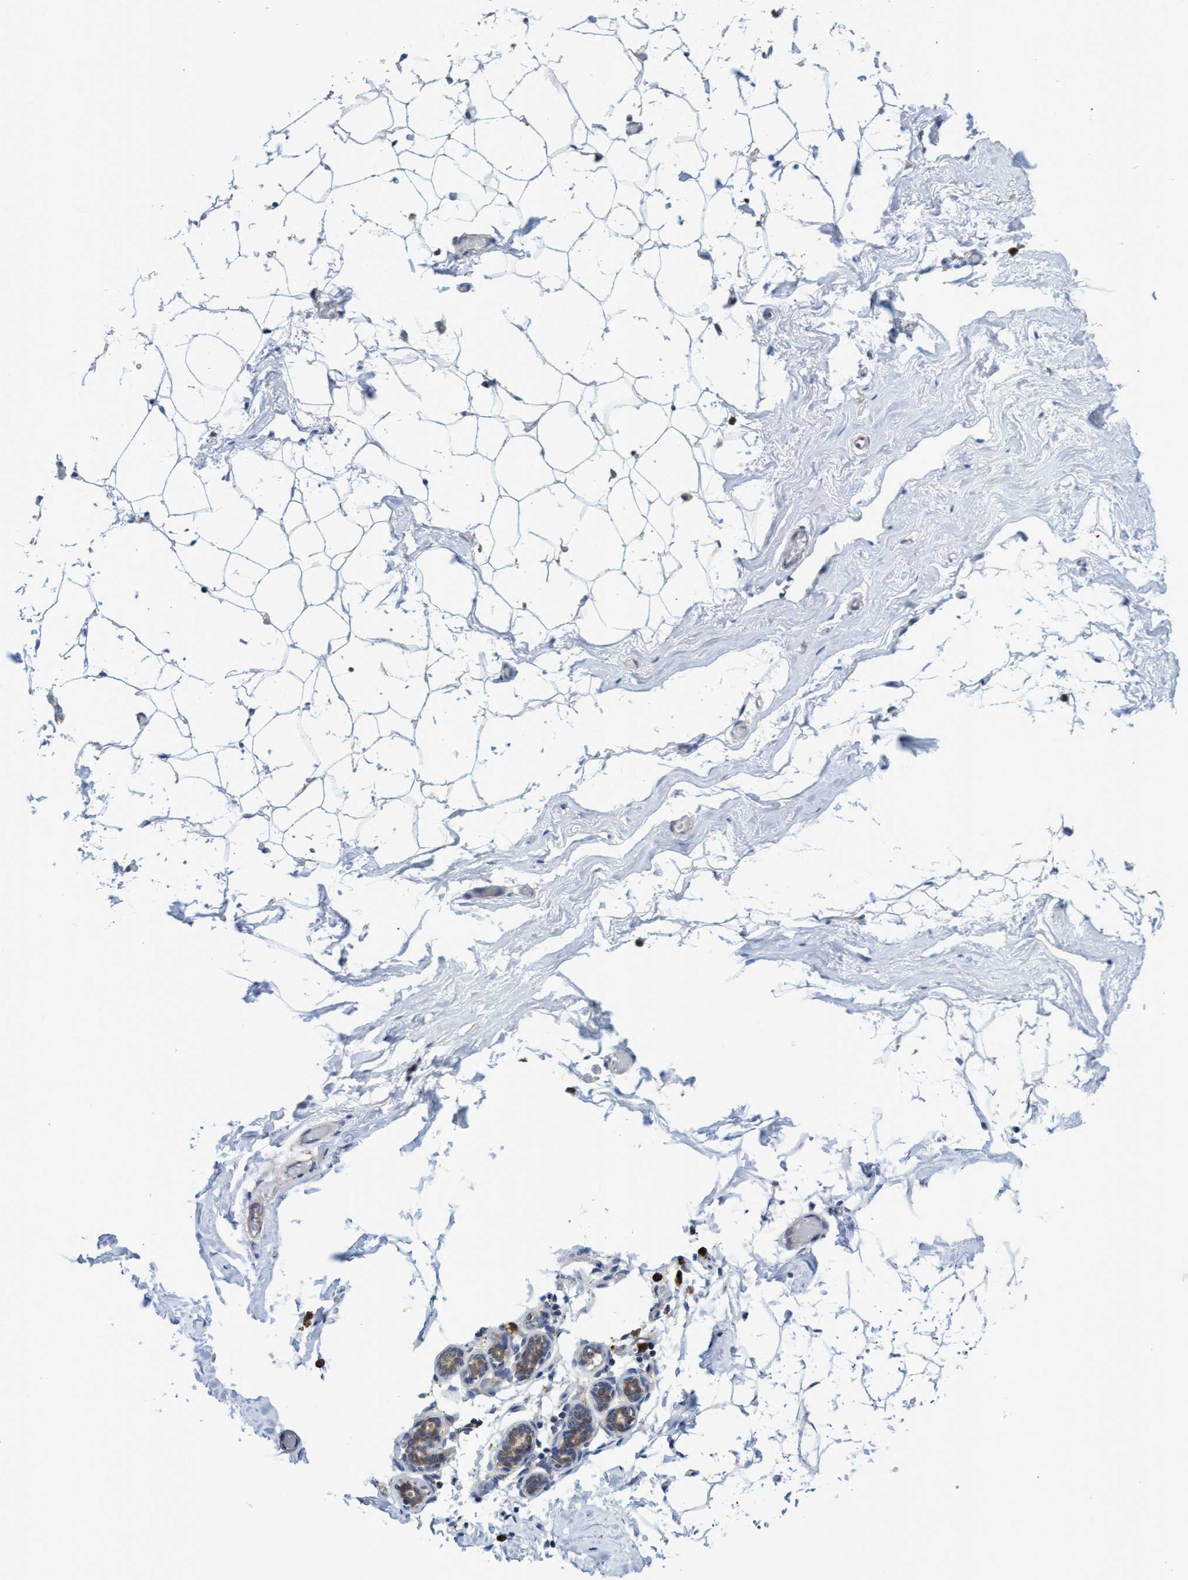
{"staining": {"intensity": "negative", "quantity": "none", "location": "none"}, "tissue": "adipose tissue", "cell_type": "Adipocytes", "image_type": "normal", "snomed": [{"axis": "morphology", "description": "Normal tissue, NOS"}, {"axis": "topography", "description": "Breast"}, {"axis": "topography", "description": "Soft tissue"}], "caption": "The immunohistochemistry (IHC) image has no significant staining in adipocytes of adipose tissue. The staining is performed using DAB brown chromogen with nuclei counter-stained in using hematoxylin.", "gene": "NAT16", "patient": {"sex": "female", "age": 75}}